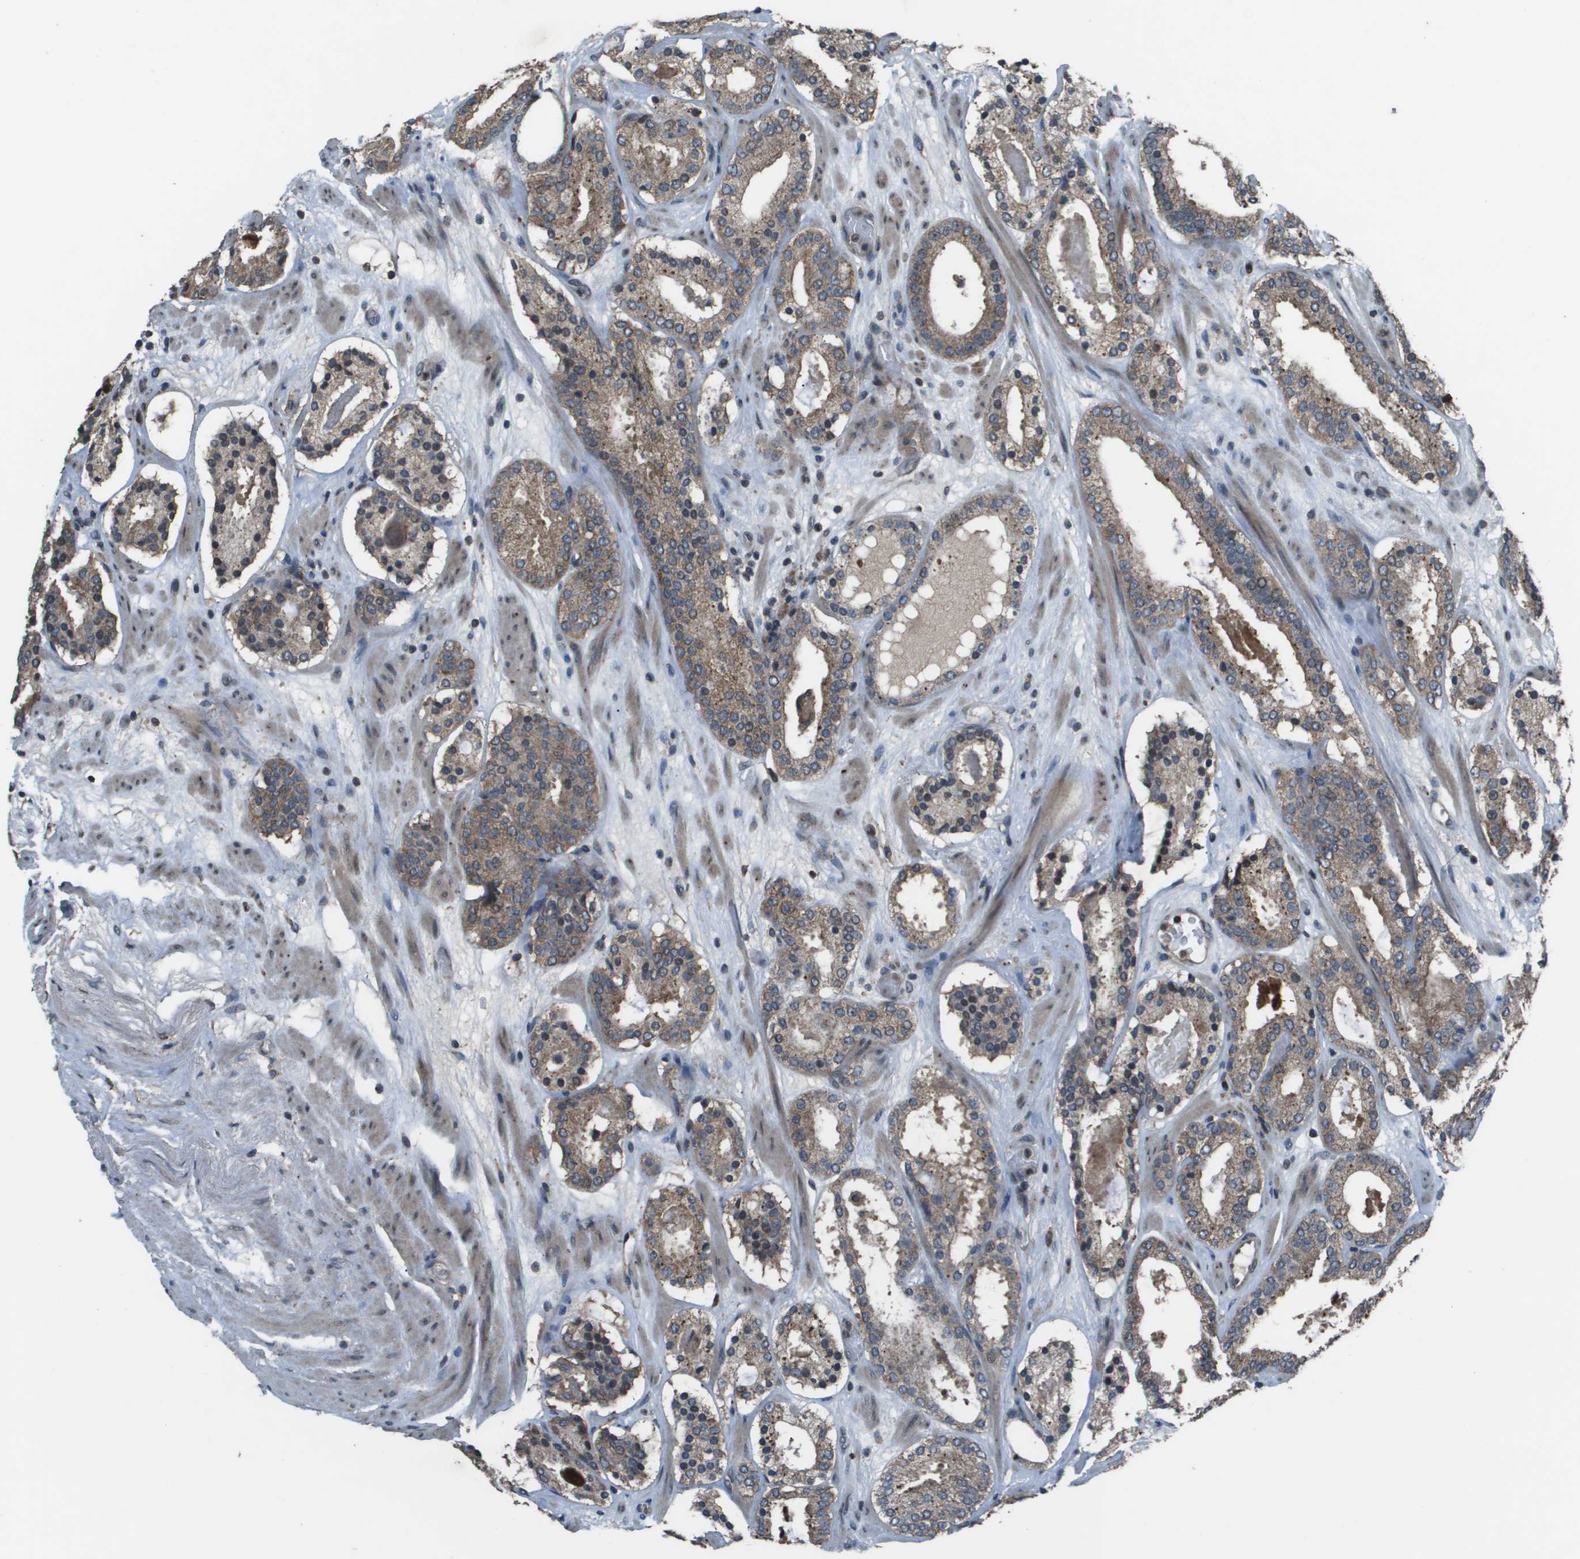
{"staining": {"intensity": "weak", "quantity": ">75%", "location": "cytoplasmic/membranous"}, "tissue": "prostate cancer", "cell_type": "Tumor cells", "image_type": "cancer", "snomed": [{"axis": "morphology", "description": "Adenocarcinoma, Low grade"}, {"axis": "topography", "description": "Prostate"}], "caption": "Immunohistochemistry photomicrograph of neoplastic tissue: human adenocarcinoma (low-grade) (prostate) stained using immunohistochemistry reveals low levels of weak protein expression localized specifically in the cytoplasmic/membranous of tumor cells, appearing as a cytoplasmic/membranous brown color.", "gene": "GOSR2", "patient": {"sex": "male", "age": 69}}